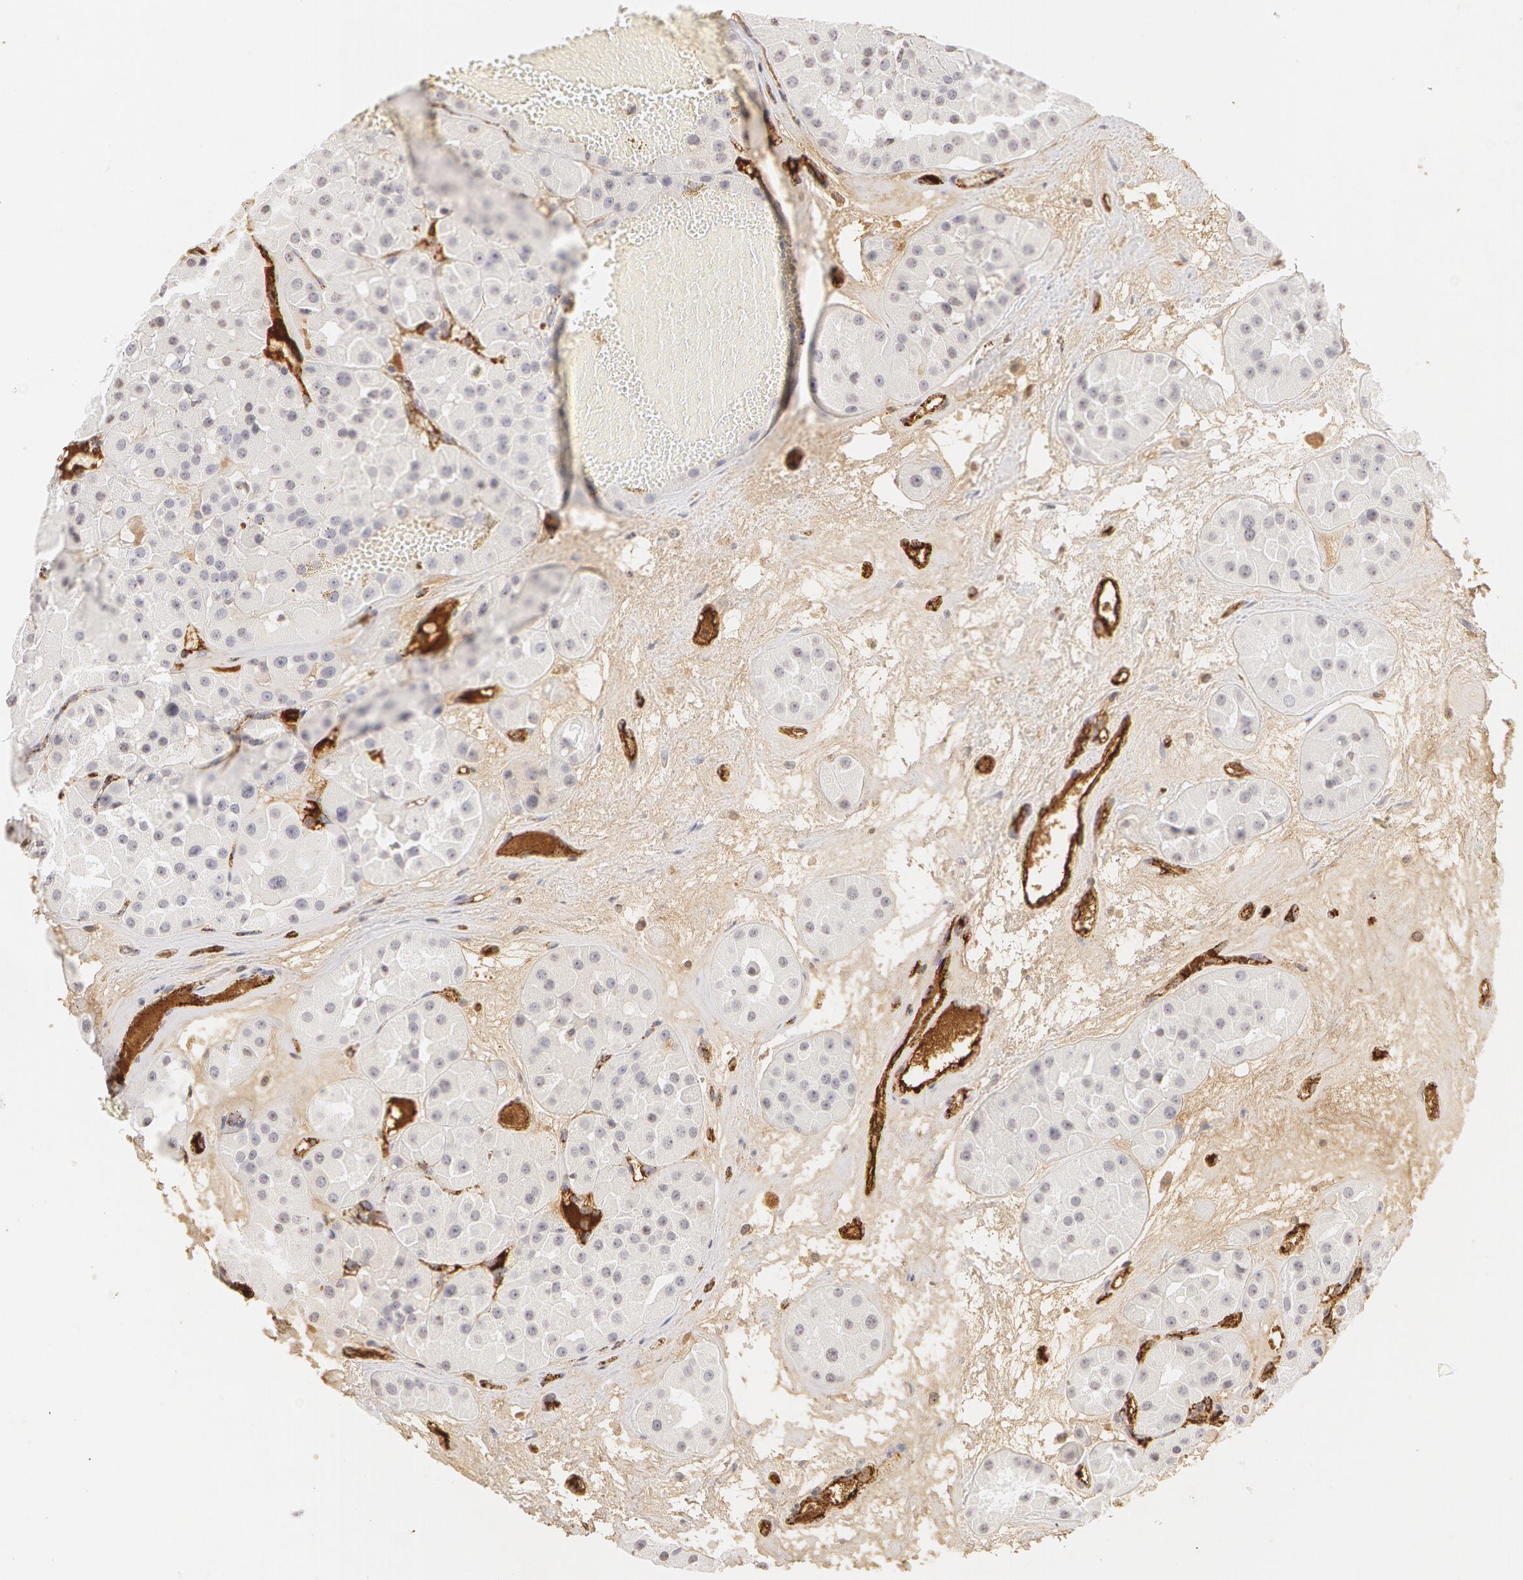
{"staining": {"intensity": "negative", "quantity": "none", "location": "none"}, "tissue": "renal cancer", "cell_type": "Tumor cells", "image_type": "cancer", "snomed": [{"axis": "morphology", "description": "Adenocarcinoma, uncertain malignant potential"}, {"axis": "topography", "description": "Kidney"}], "caption": "Photomicrograph shows no protein expression in tumor cells of renal cancer (adenocarcinoma,  uncertain malignant potential) tissue. (Brightfield microscopy of DAB IHC at high magnification).", "gene": "VWF", "patient": {"sex": "male", "age": 63}}